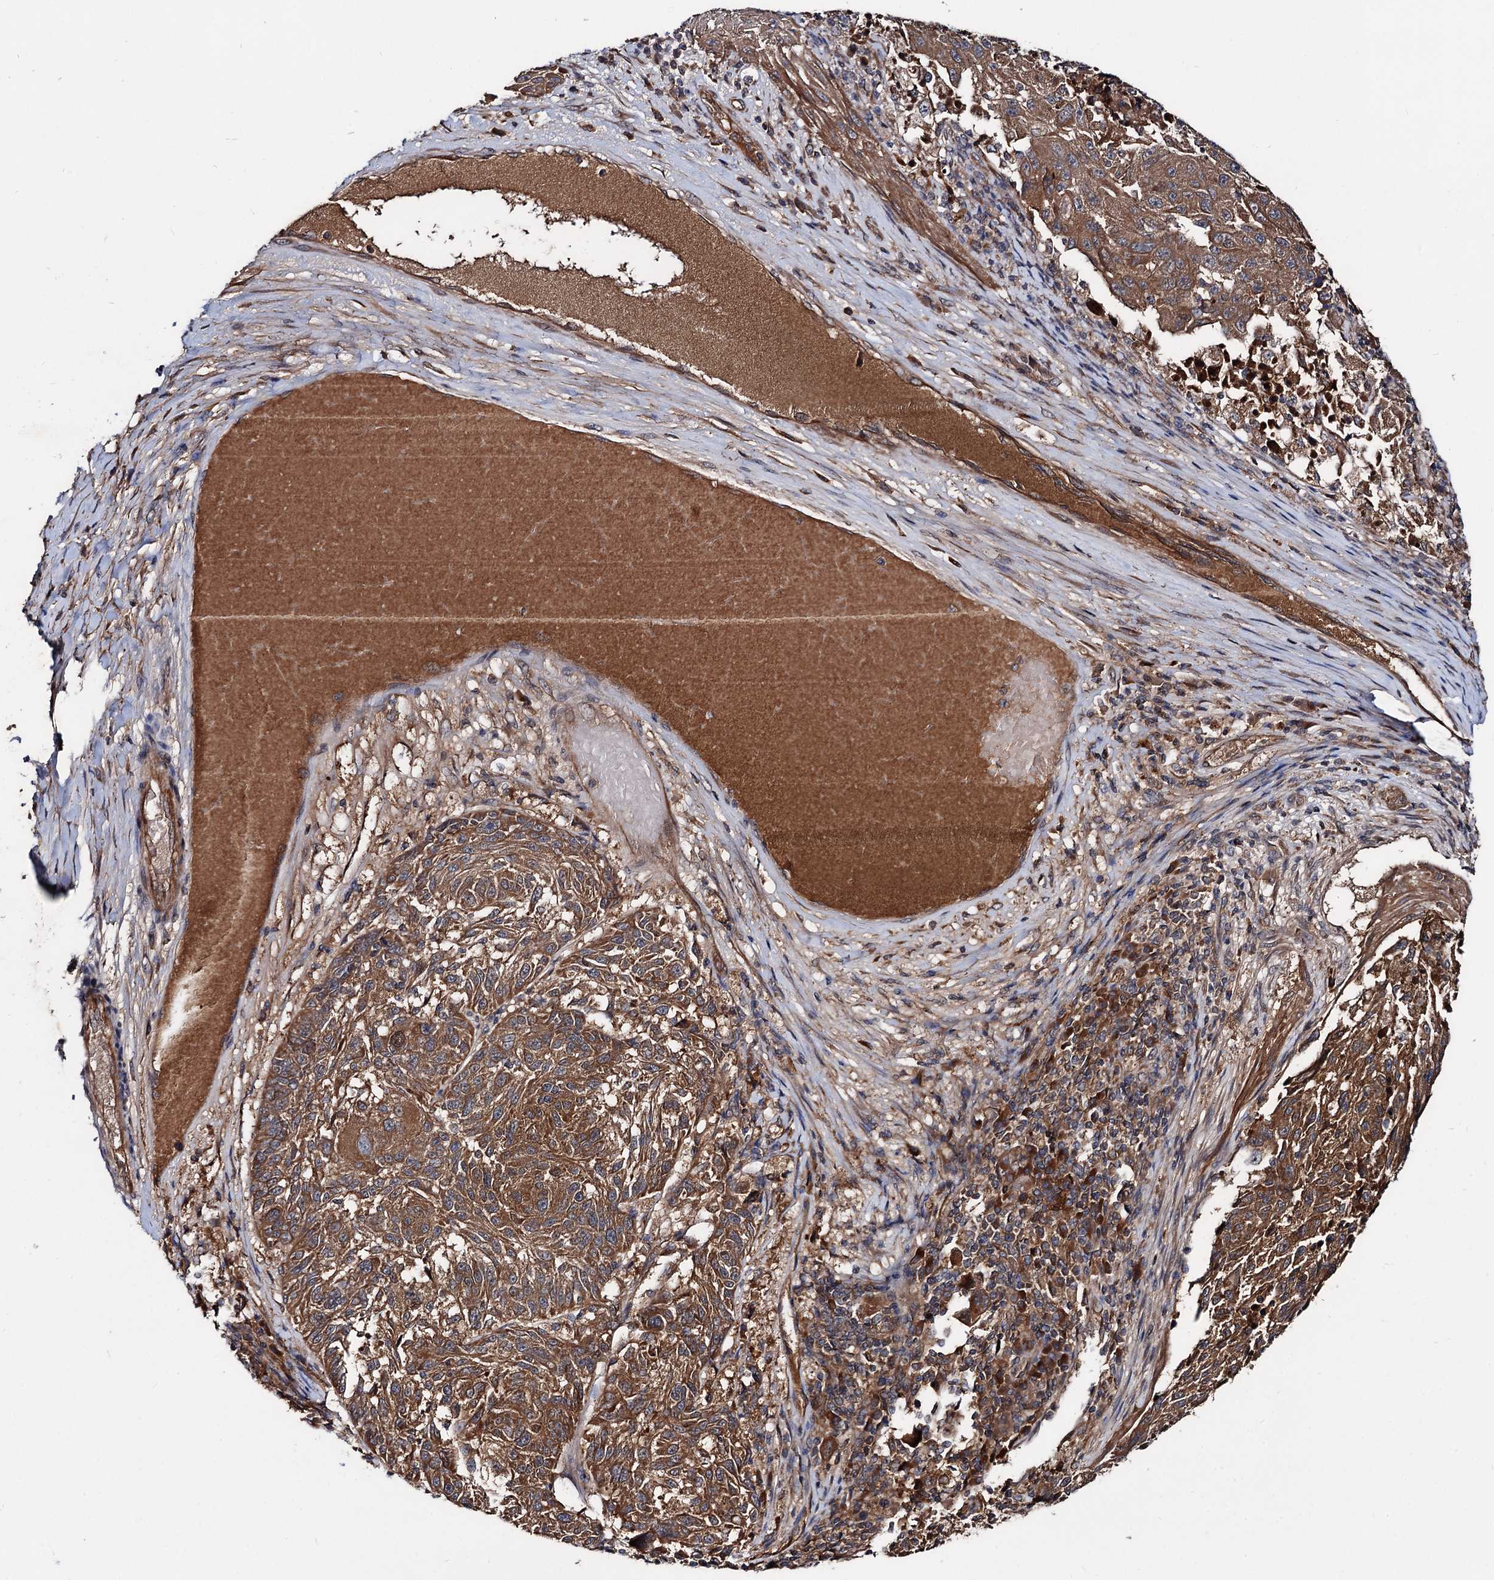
{"staining": {"intensity": "moderate", "quantity": ">75%", "location": "cytoplasmic/membranous"}, "tissue": "melanoma", "cell_type": "Tumor cells", "image_type": "cancer", "snomed": [{"axis": "morphology", "description": "Malignant melanoma, NOS"}, {"axis": "topography", "description": "Skin"}], "caption": "This micrograph reveals immunohistochemistry staining of malignant melanoma, with medium moderate cytoplasmic/membranous staining in about >75% of tumor cells.", "gene": "TEX9", "patient": {"sex": "male", "age": 53}}